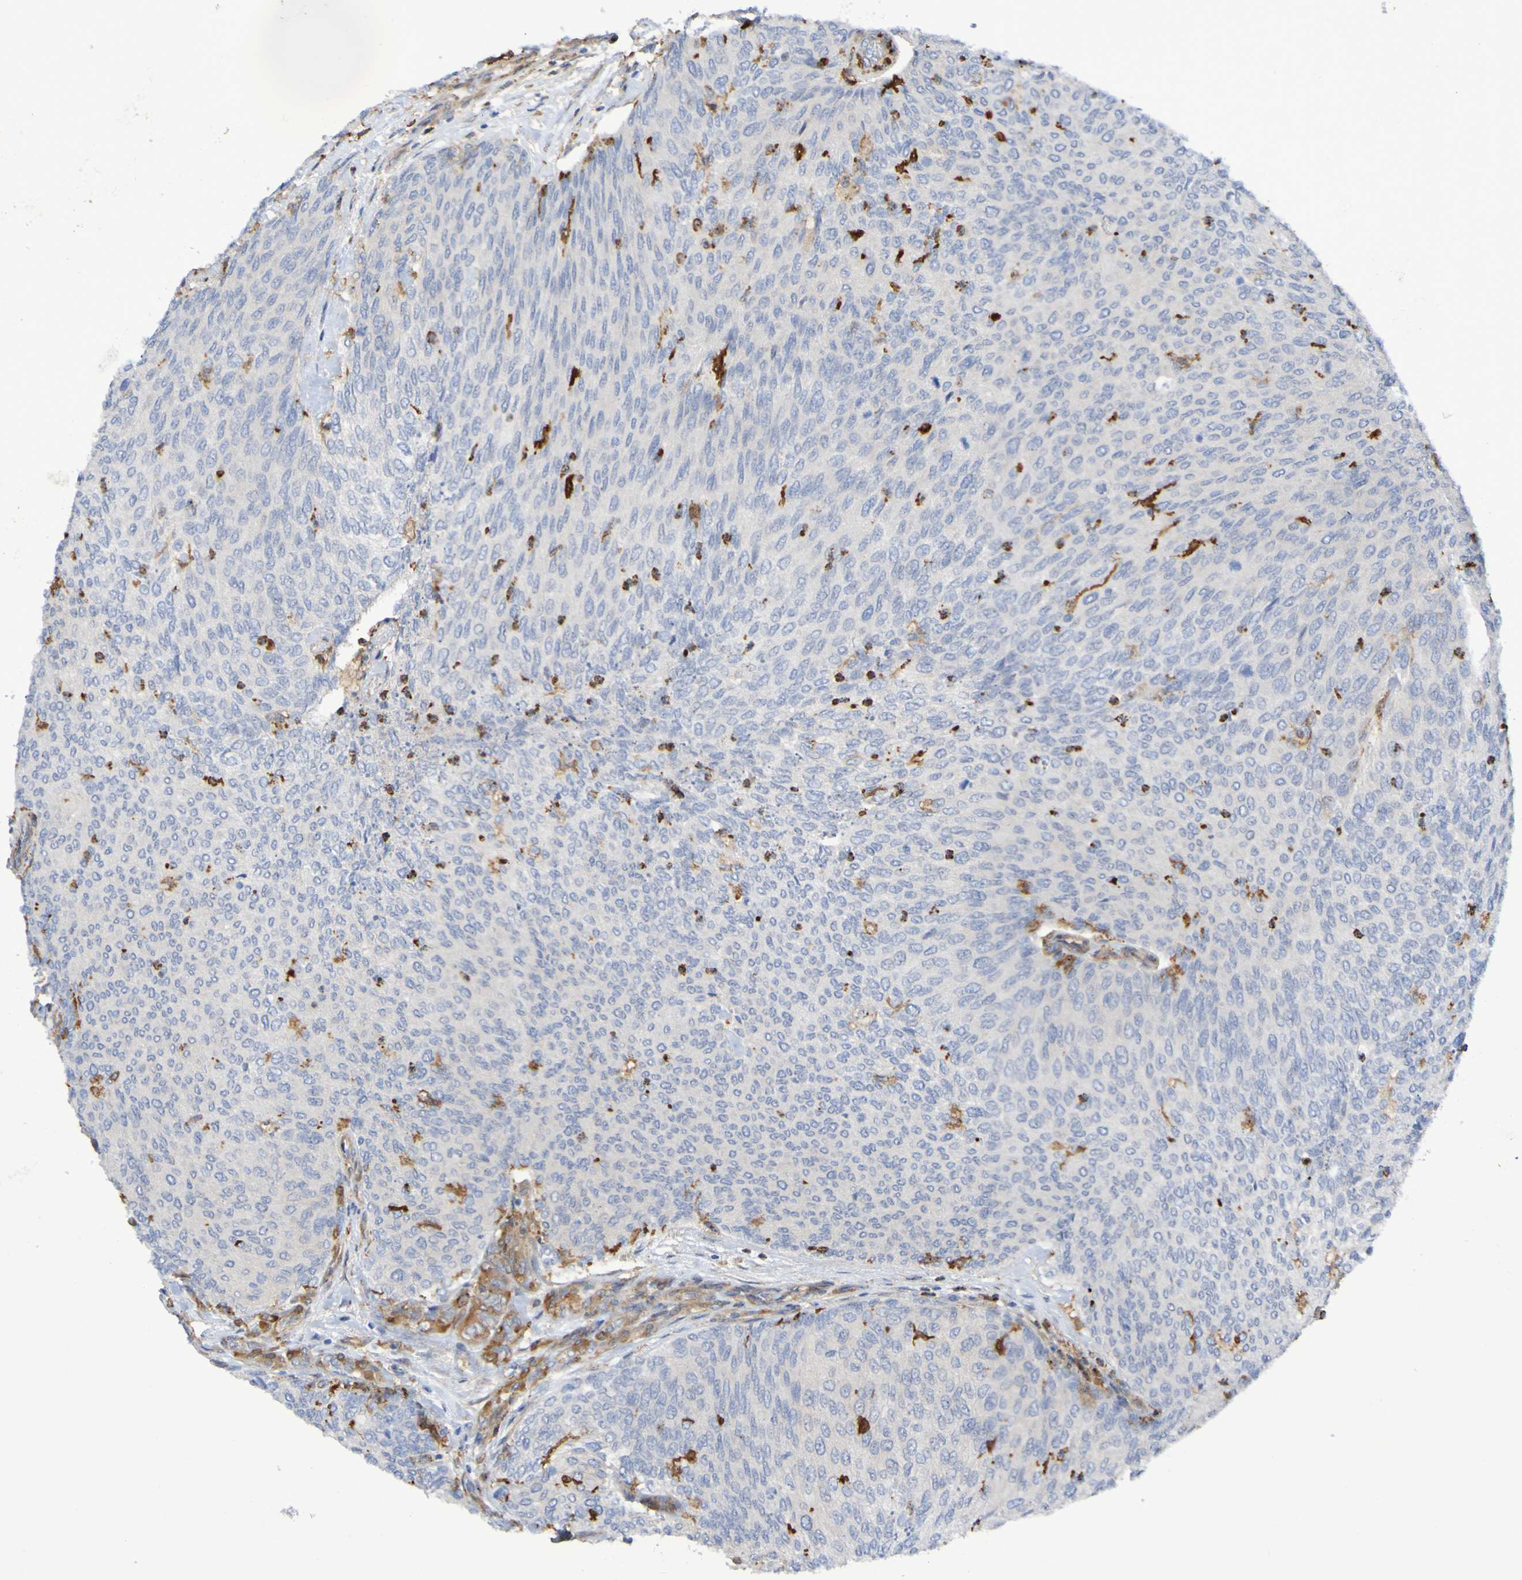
{"staining": {"intensity": "strong", "quantity": "<25%", "location": "cytoplasmic/membranous"}, "tissue": "urothelial cancer", "cell_type": "Tumor cells", "image_type": "cancer", "snomed": [{"axis": "morphology", "description": "Urothelial carcinoma, Low grade"}, {"axis": "topography", "description": "Urinary bladder"}], "caption": "High-power microscopy captured an immunohistochemistry photomicrograph of low-grade urothelial carcinoma, revealing strong cytoplasmic/membranous expression in about <25% of tumor cells.", "gene": "SCRG1", "patient": {"sex": "female", "age": 79}}